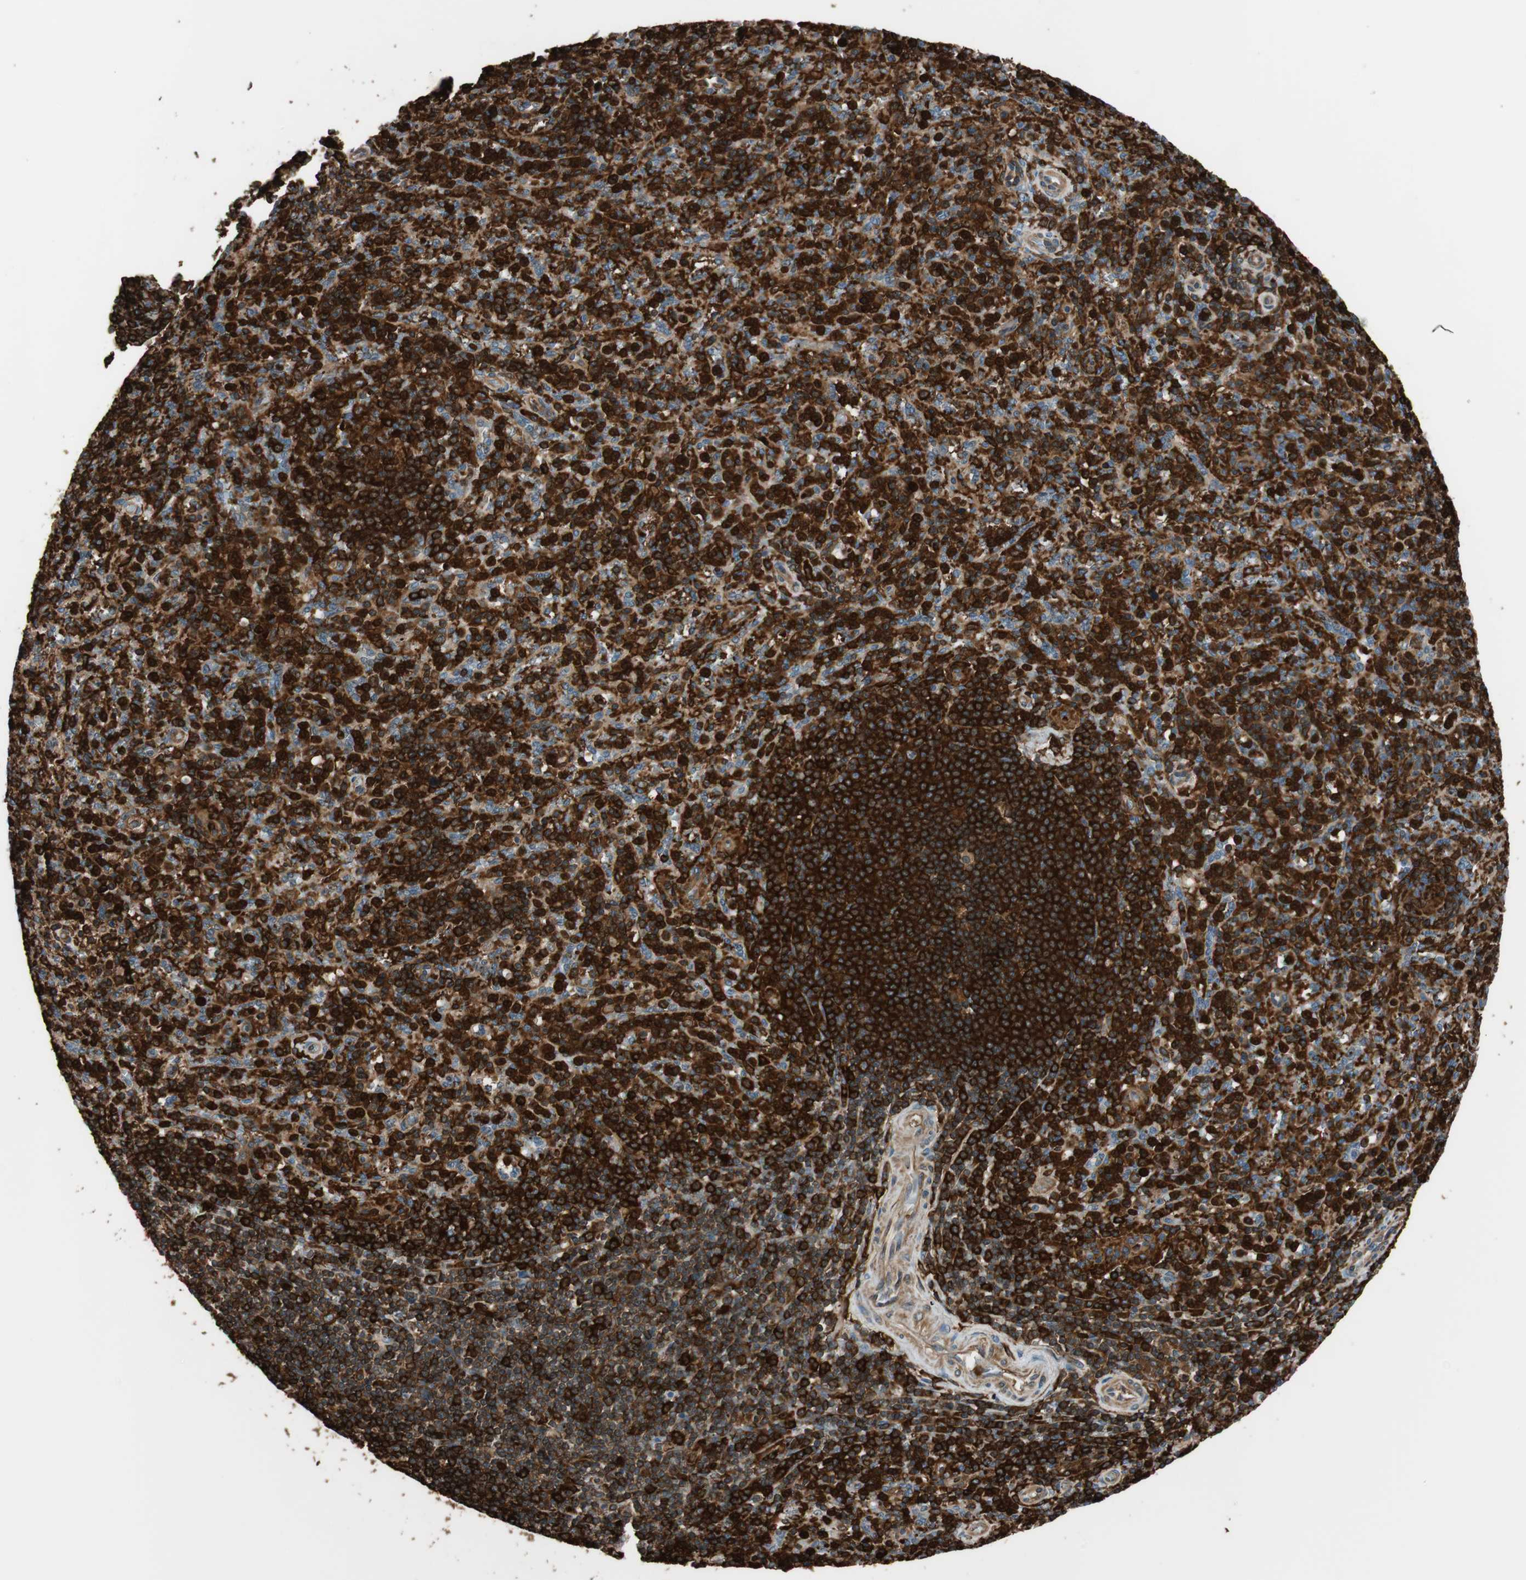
{"staining": {"intensity": "strong", "quantity": ">75%", "location": "cytoplasmic/membranous"}, "tissue": "spleen", "cell_type": "Cells in red pulp", "image_type": "normal", "snomed": [{"axis": "morphology", "description": "Normal tissue, NOS"}, {"axis": "topography", "description": "Spleen"}], "caption": "A micrograph showing strong cytoplasmic/membranous expression in approximately >75% of cells in red pulp in unremarkable spleen, as visualized by brown immunohistochemical staining.", "gene": "VASP", "patient": {"sex": "male", "age": 36}}